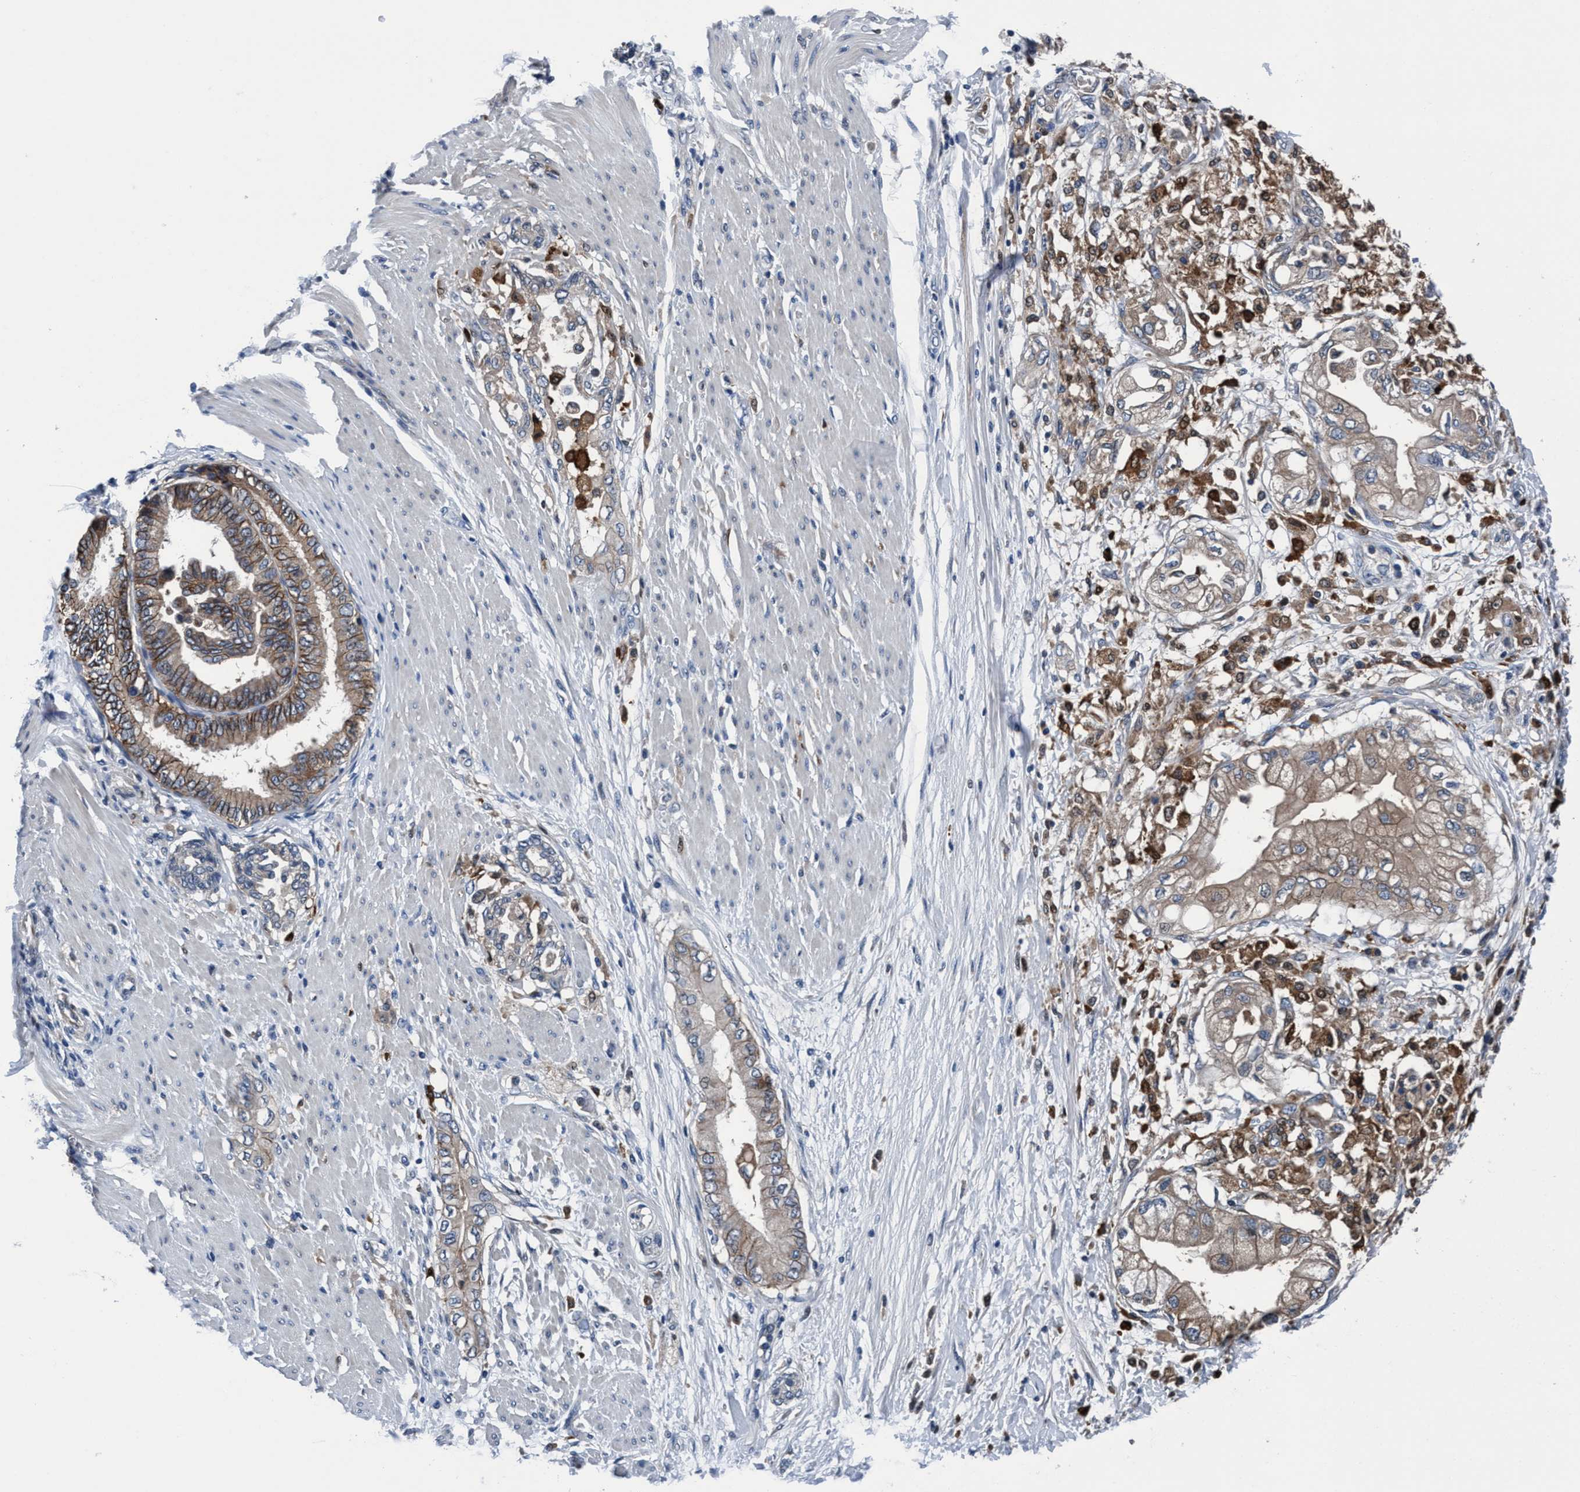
{"staining": {"intensity": "negative", "quantity": "none", "location": "none"}, "tissue": "adipose tissue", "cell_type": "Adipocytes", "image_type": "normal", "snomed": [{"axis": "morphology", "description": "Normal tissue, NOS"}, {"axis": "morphology", "description": "Adenocarcinoma, NOS"}, {"axis": "topography", "description": "Duodenum"}, {"axis": "topography", "description": "Peripheral nerve tissue"}], "caption": "Immunohistochemistry (IHC) photomicrograph of normal adipose tissue stained for a protein (brown), which exhibits no expression in adipocytes.", "gene": "TMEM94", "patient": {"sex": "female", "age": 60}}